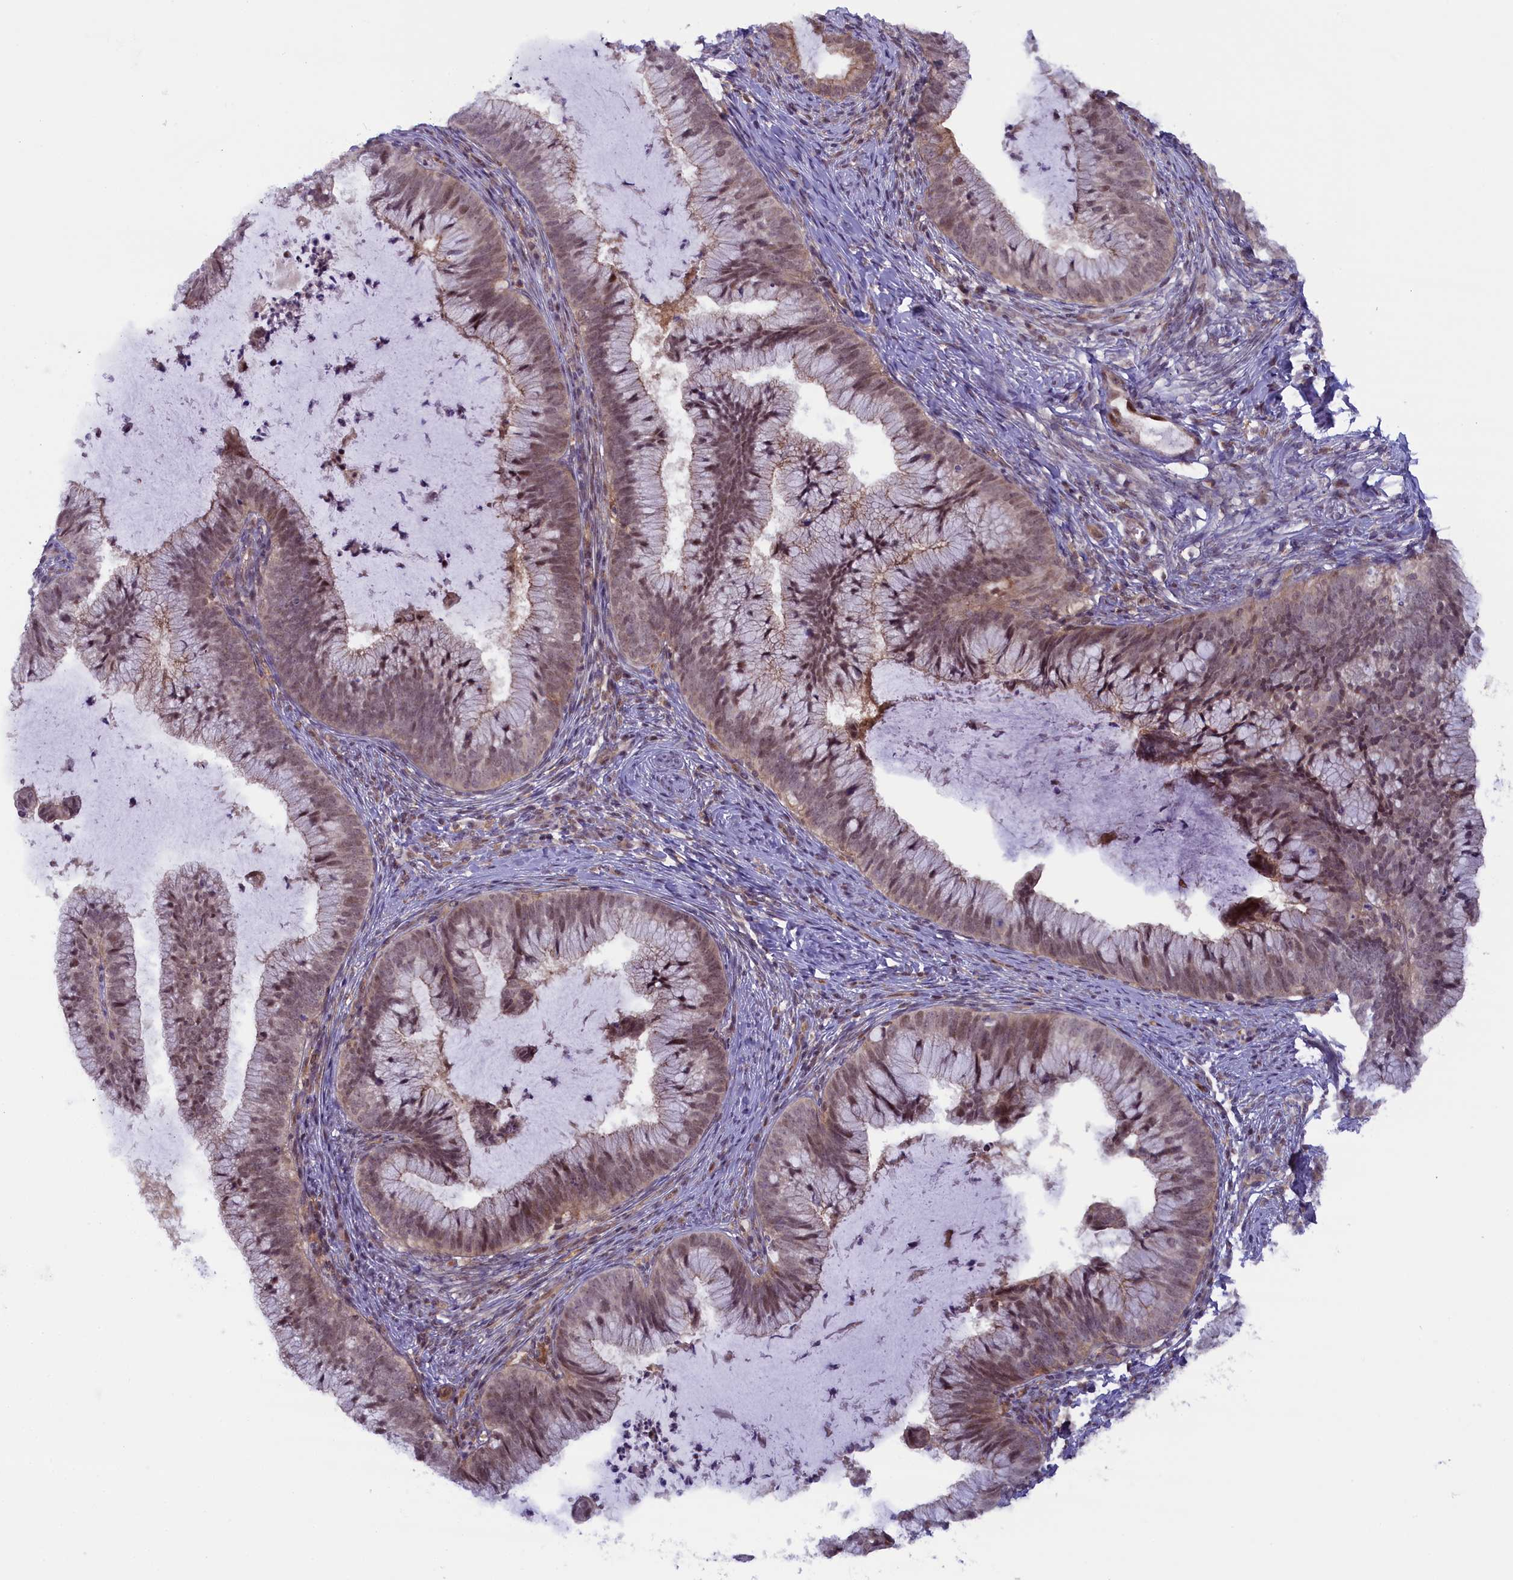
{"staining": {"intensity": "moderate", "quantity": ">75%", "location": "nuclear"}, "tissue": "cervical cancer", "cell_type": "Tumor cells", "image_type": "cancer", "snomed": [{"axis": "morphology", "description": "Adenocarcinoma, NOS"}, {"axis": "topography", "description": "Cervix"}], "caption": "The immunohistochemical stain labels moderate nuclear positivity in tumor cells of cervical cancer tissue.", "gene": "FCHO1", "patient": {"sex": "female", "age": 36}}